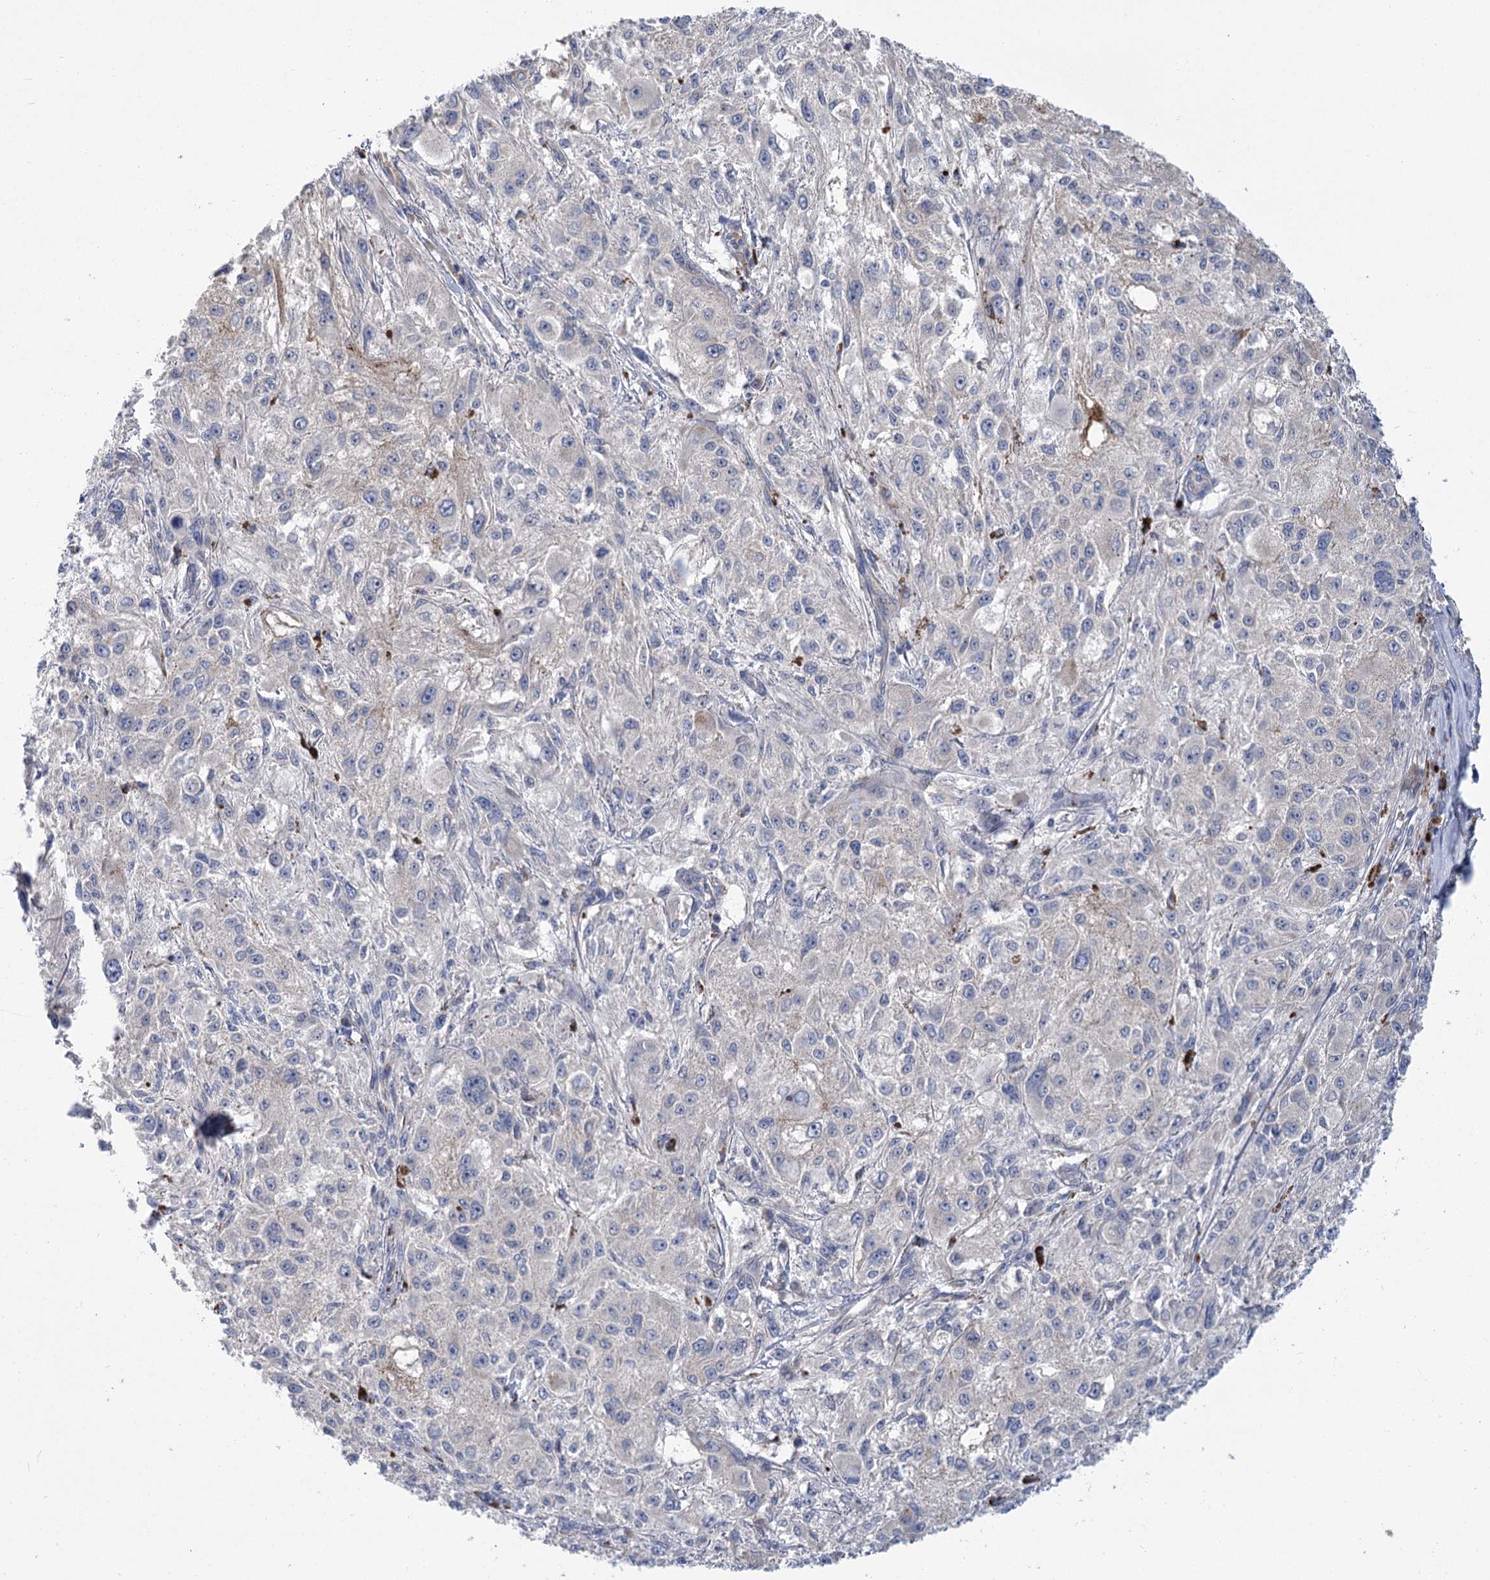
{"staining": {"intensity": "negative", "quantity": "none", "location": "none"}, "tissue": "melanoma", "cell_type": "Tumor cells", "image_type": "cancer", "snomed": [{"axis": "morphology", "description": "Necrosis, NOS"}, {"axis": "morphology", "description": "Malignant melanoma, NOS"}, {"axis": "topography", "description": "Skin"}], "caption": "Image shows no protein staining in tumor cells of malignant melanoma tissue.", "gene": "PBLD", "patient": {"sex": "female", "age": 87}}